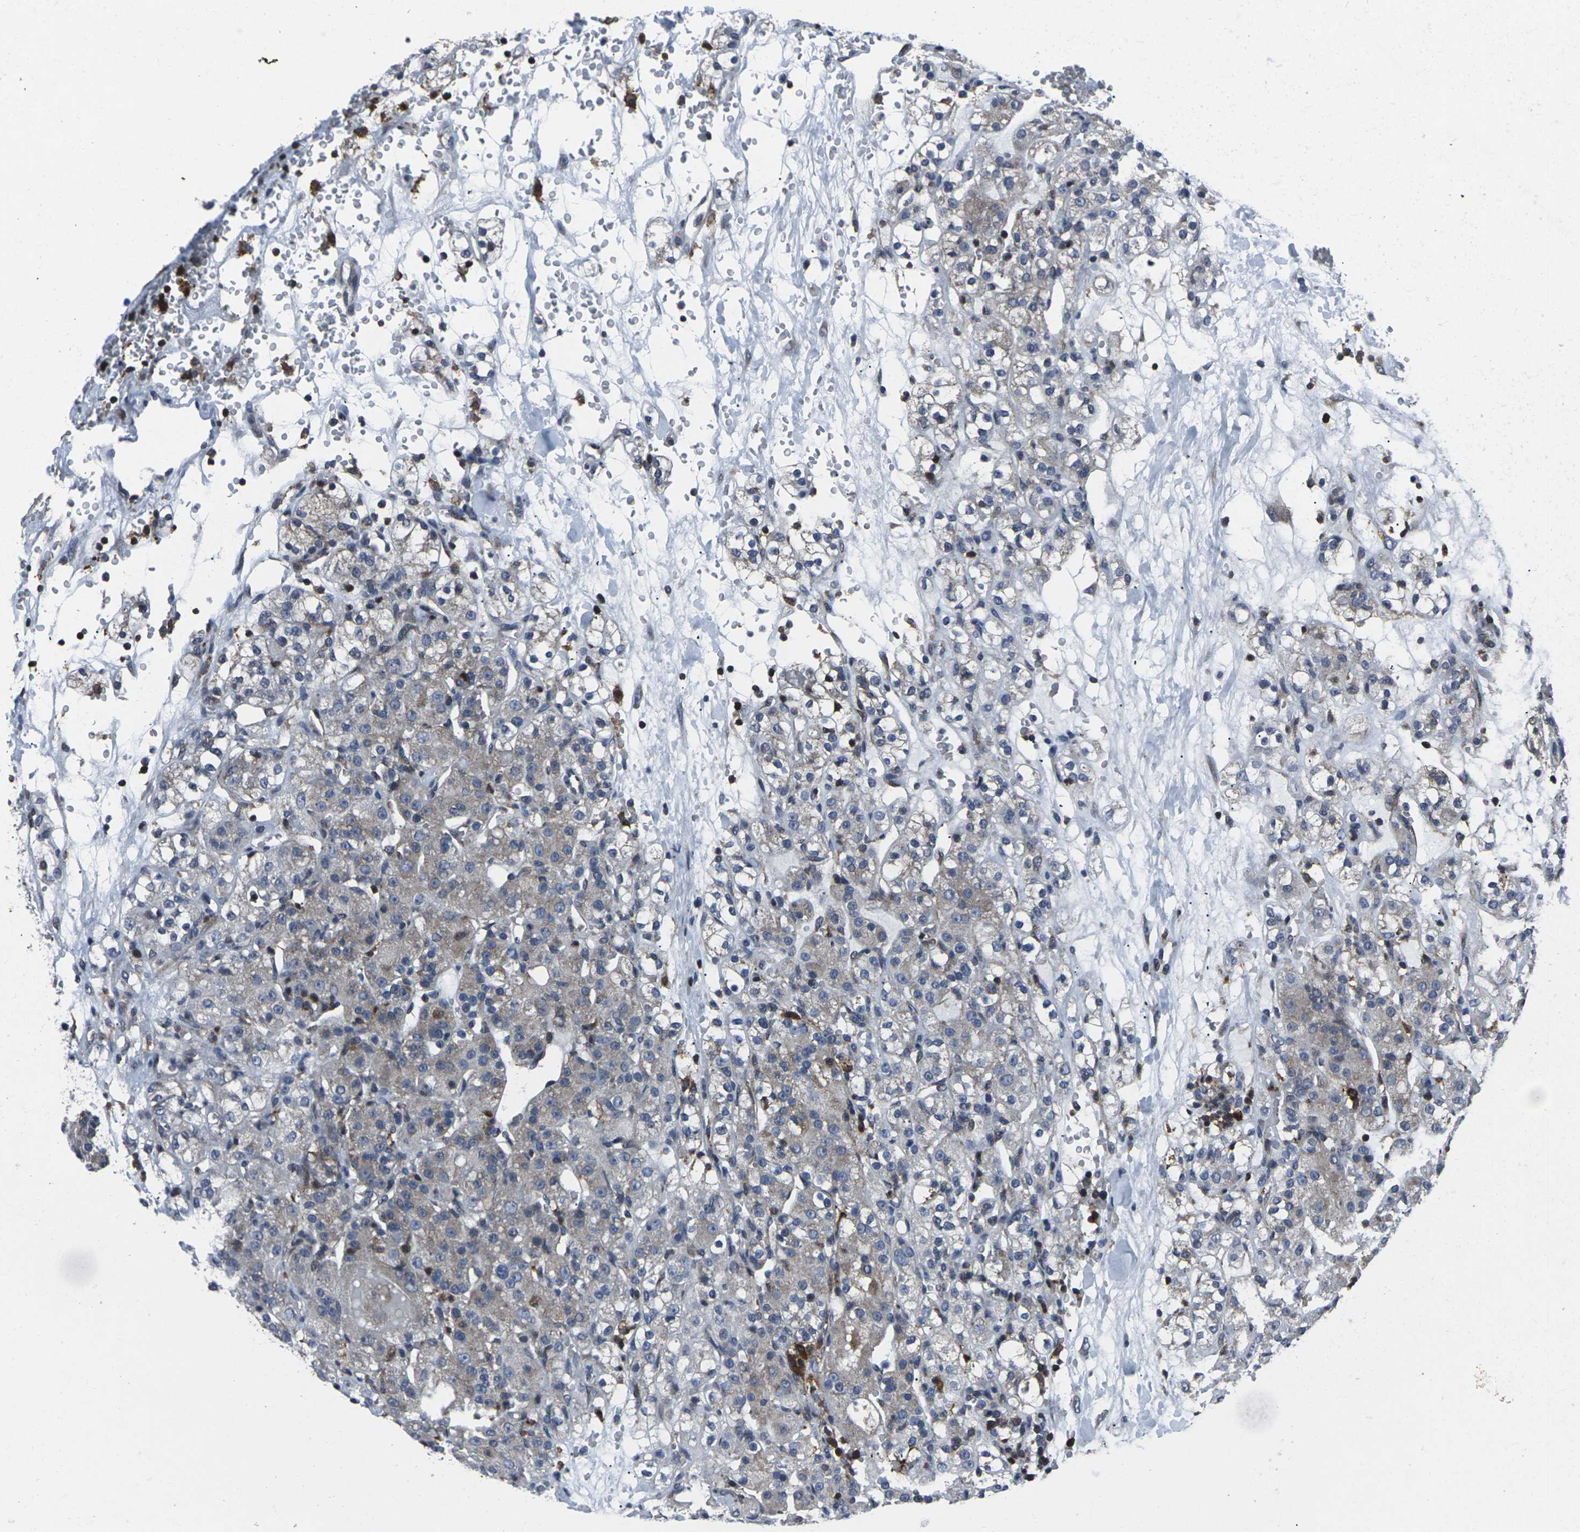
{"staining": {"intensity": "weak", "quantity": ">75%", "location": "cytoplasmic/membranous"}, "tissue": "renal cancer", "cell_type": "Tumor cells", "image_type": "cancer", "snomed": [{"axis": "morphology", "description": "Normal tissue, NOS"}, {"axis": "morphology", "description": "Adenocarcinoma, NOS"}, {"axis": "topography", "description": "Kidney"}], "caption": "The photomicrograph shows a brown stain indicating the presence of a protein in the cytoplasmic/membranous of tumor cells in renal cancer (adenocarcinoma).", "gene": "STAT4", "patient": {"sex": "male", "age": 61}}